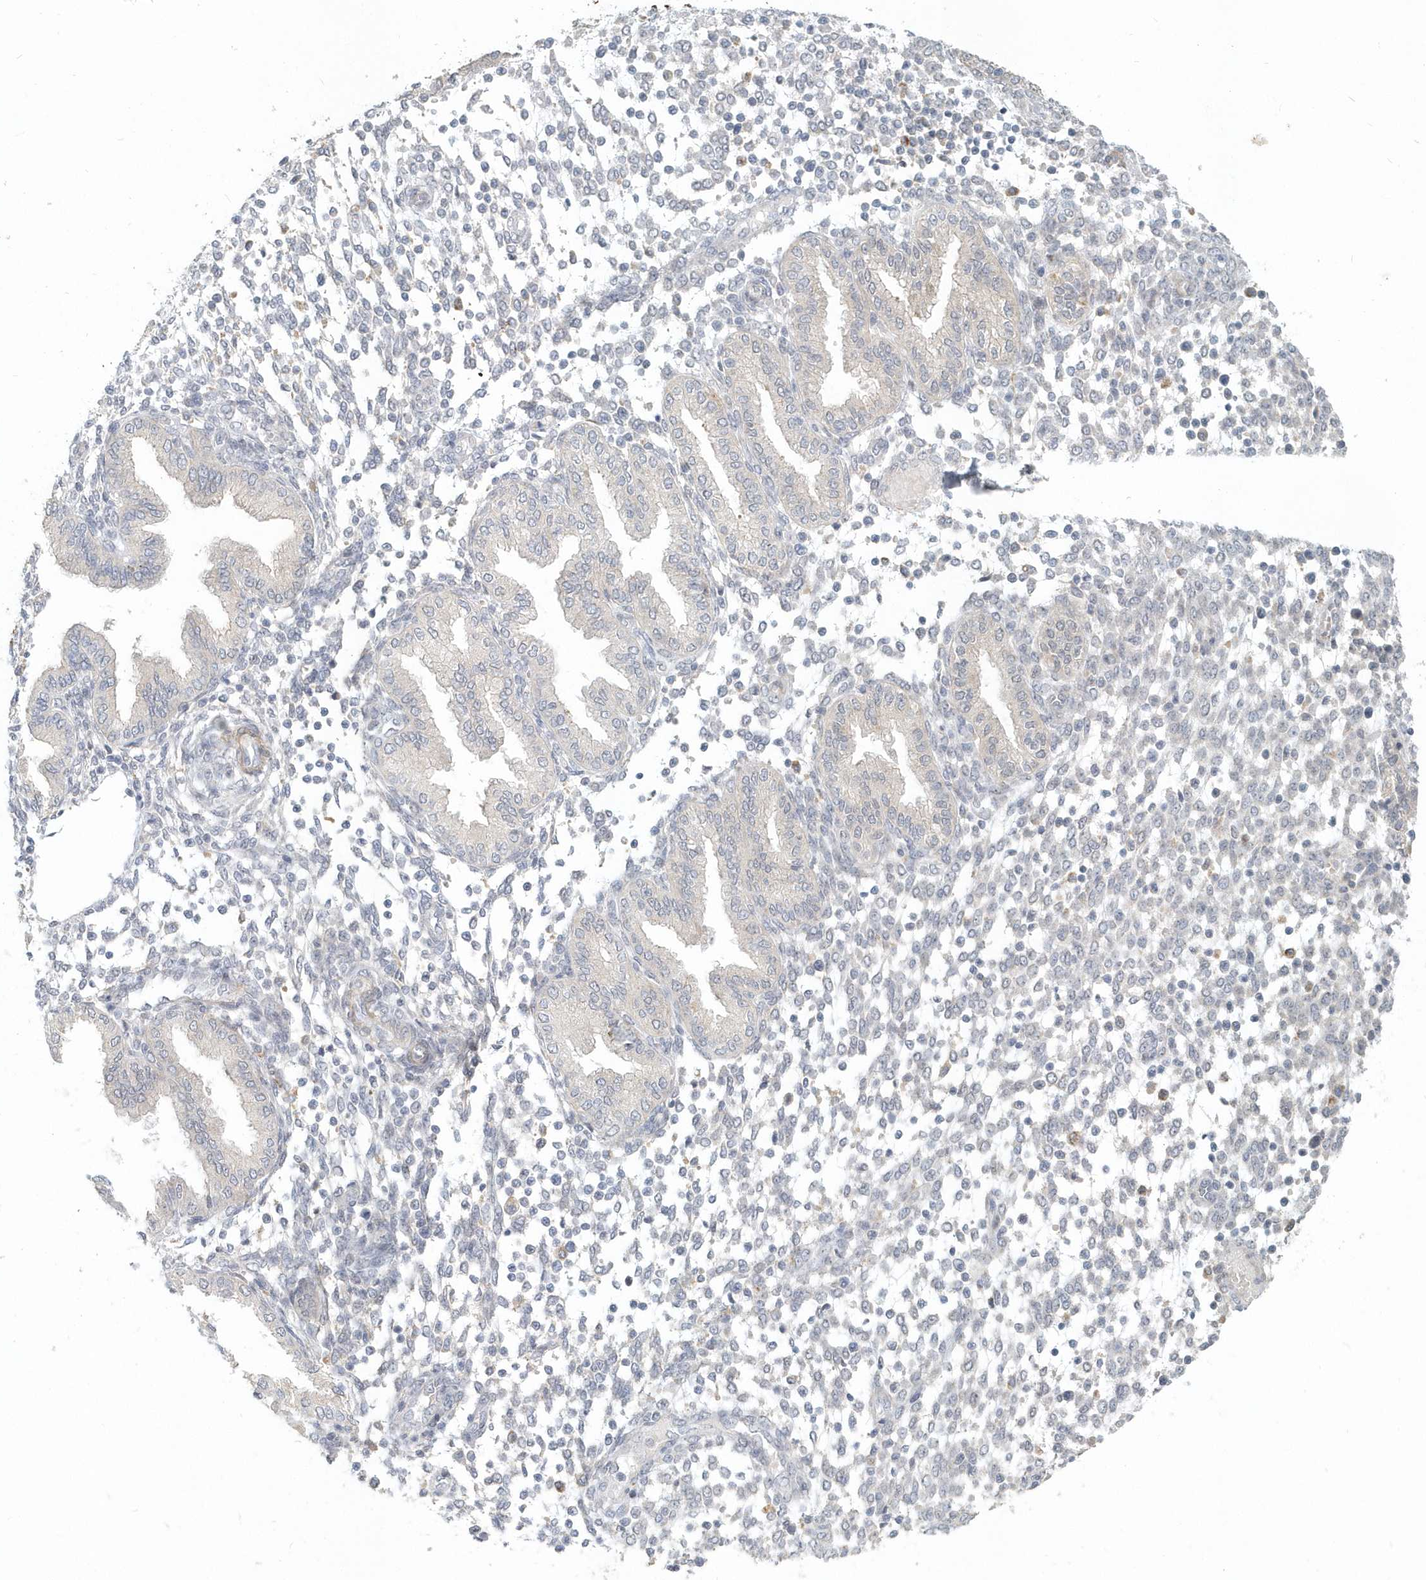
{"staining": {"intensity": "negative", "quantity": "none", "location": "none"}, "tissue": "endometrium", "cell_type": "Cells in endometrial stroma", "image_type": "normal", "snomed": [{"axis": "morphology", "description": "Normal tissue, NOS"}, {"axis": "topography", "description": "Endometrium"}], "caption": "Image shows no protein staining in cells in endometrial stroma of normal endometrium. (Brightfield microscopy of DAB (3,3'-diaminobenzidine) IHC at high magnification).", "gene": "NAPB", "patient": {"sex": "female", "age": 53}}